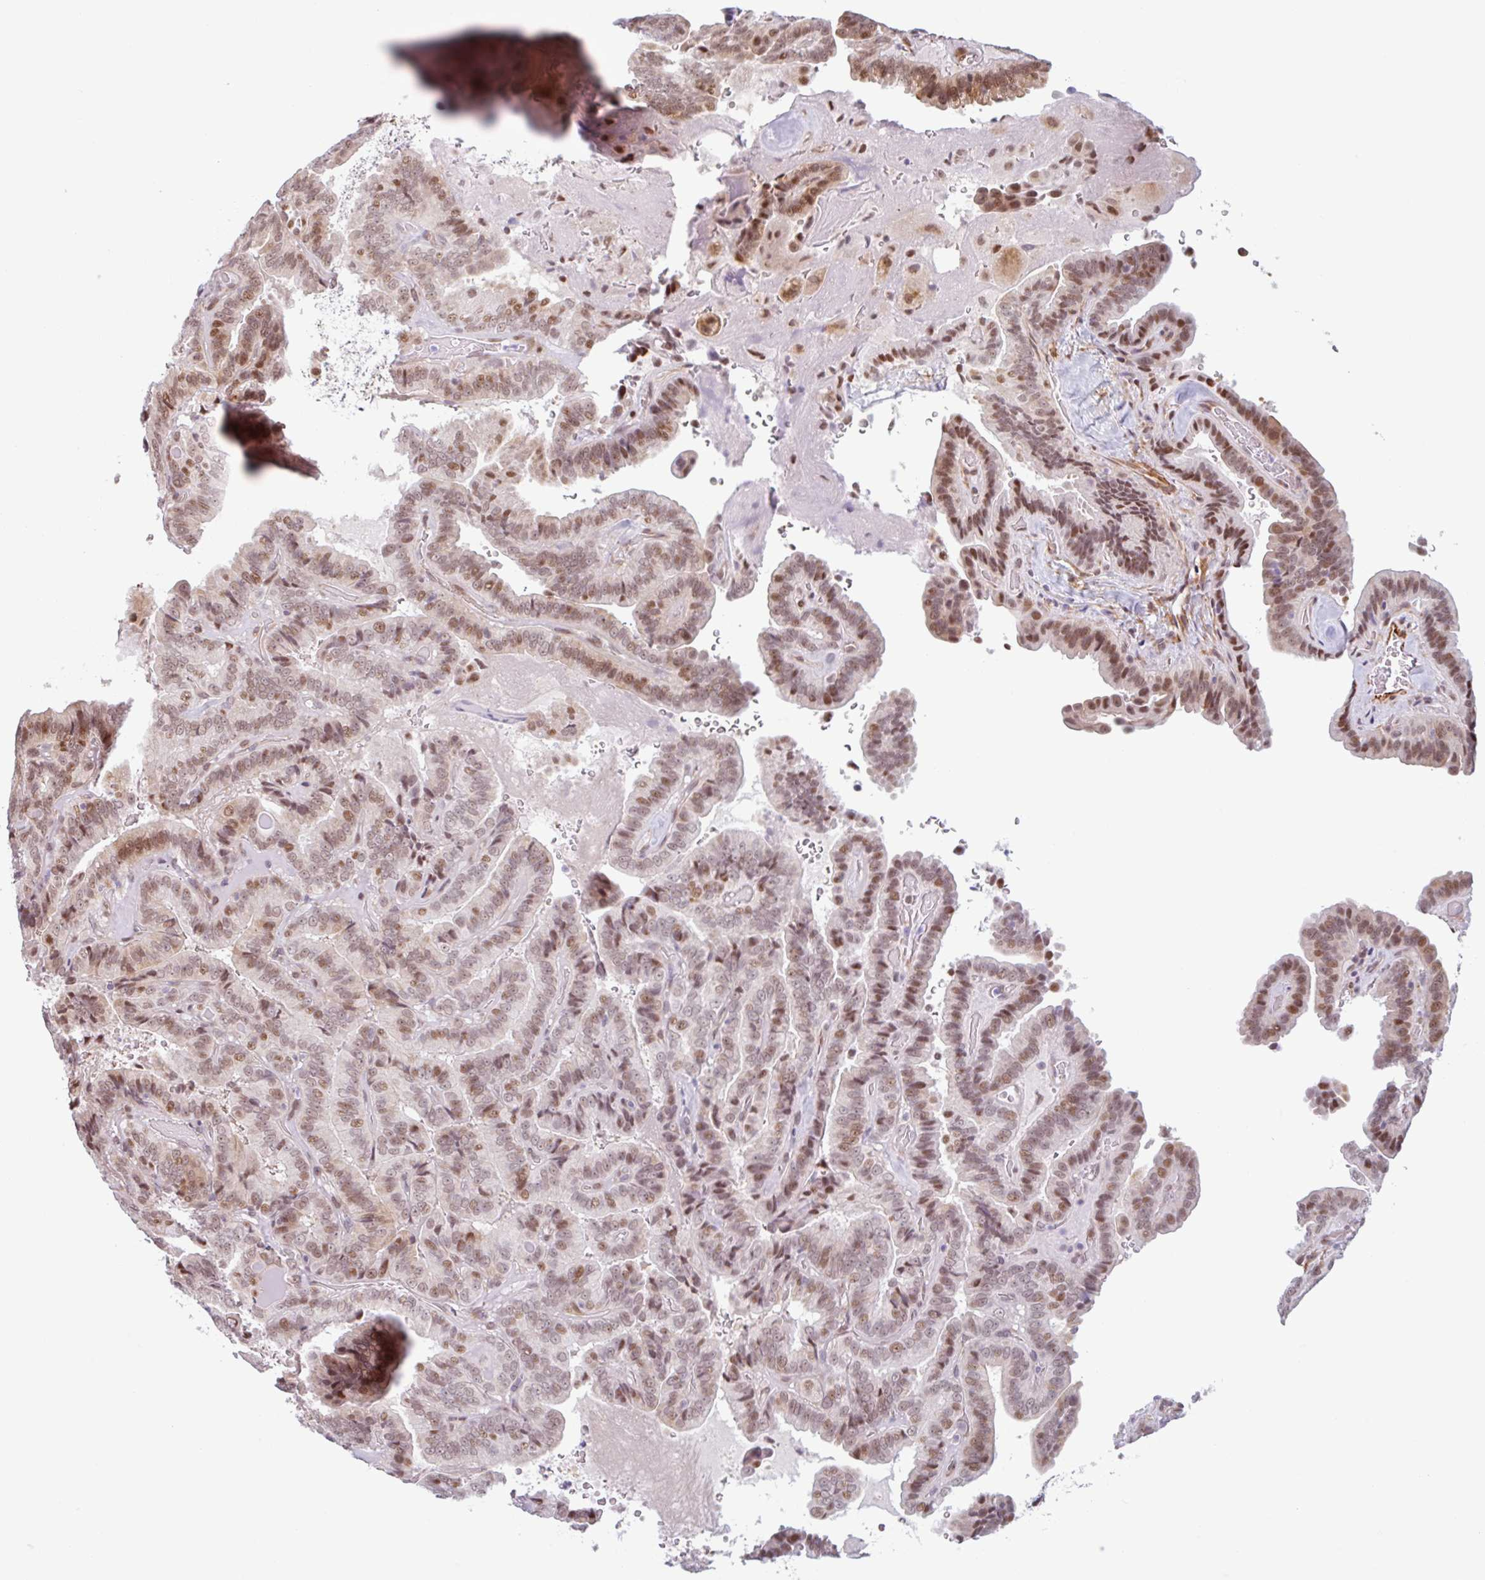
{"staining": {"intensity": "moderate", "quantity": ">75%", "location": "nuclear"}, "tissue": "thyroid cancer", "cell_type": "Tumor cells", "image_type": "cancer", "snomed": [{"axis": "morphology", "description": "Papillary adenocarcinoma, NOS"}, {"axis": "topography", "description": "Thyroid gland"}], "caption": "IHC histopathology image of neoplastic tissue: thyroid papillary adenocarcinoma stained using IHC shows medium levels of moderate protein expression localized specifically in the nuclear of tumor cells, appearing as a nuclear brown color.", "gene": "TMEM119", "patient": {"sex": "male", "age": 61}}